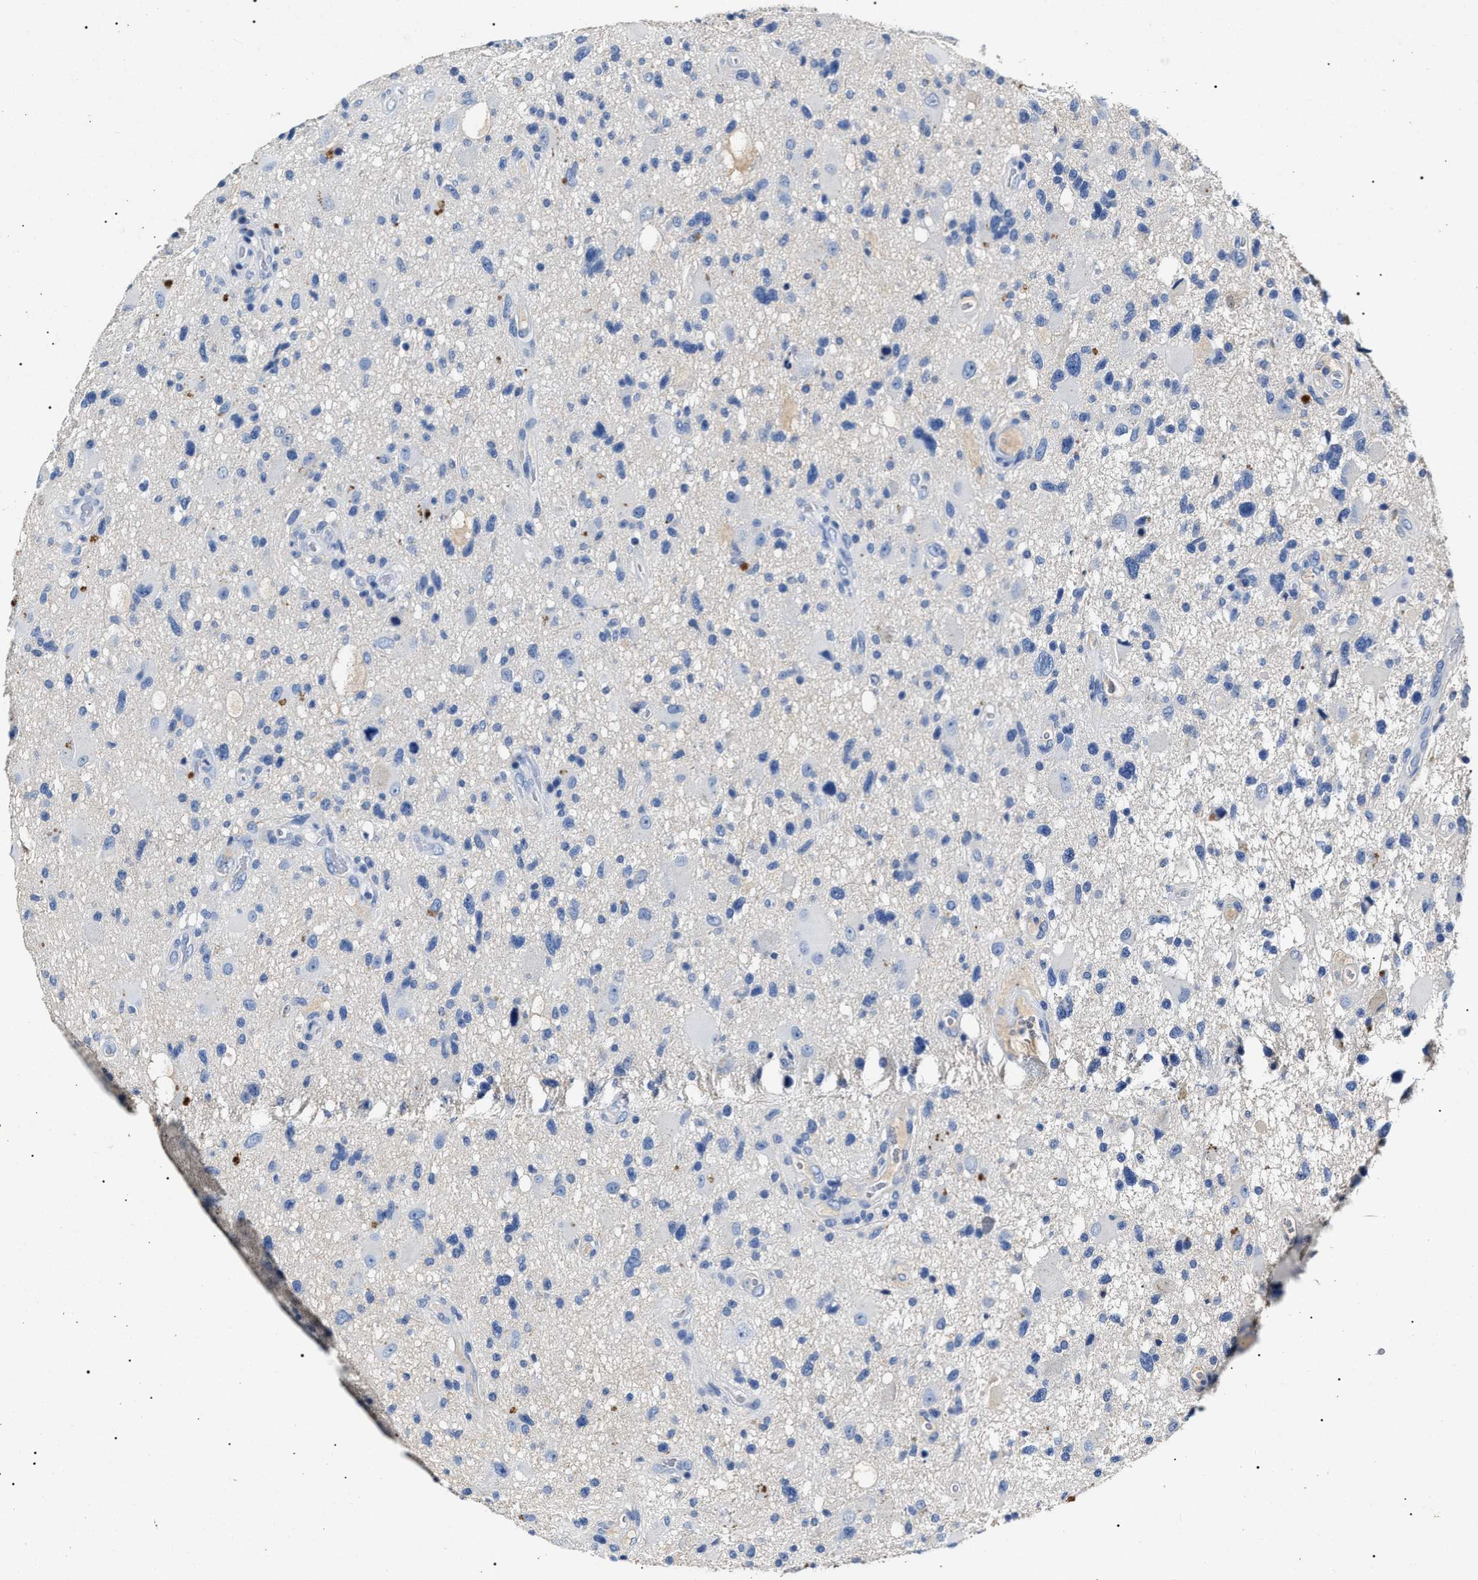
{"staining": {"intensity": "negative", "quantity": "none", "location": "none"}, "tissue": "glioma", "cell_type": "Tumor cells", "image_type": "cancer", "snomed": [{"axis": "morphology", "description": "Glioma, malignant, High grade"}, {"axis": "topography", "description": "Brain"}], "caption": "A high-resolution micrograph shows immunohistochemistry staining of malignant glioma (high-grade), which exhibits no significant positivity in tumor cells.", "gene": "LRRC8E", "patient": {"sex": "male", "age": 33}}